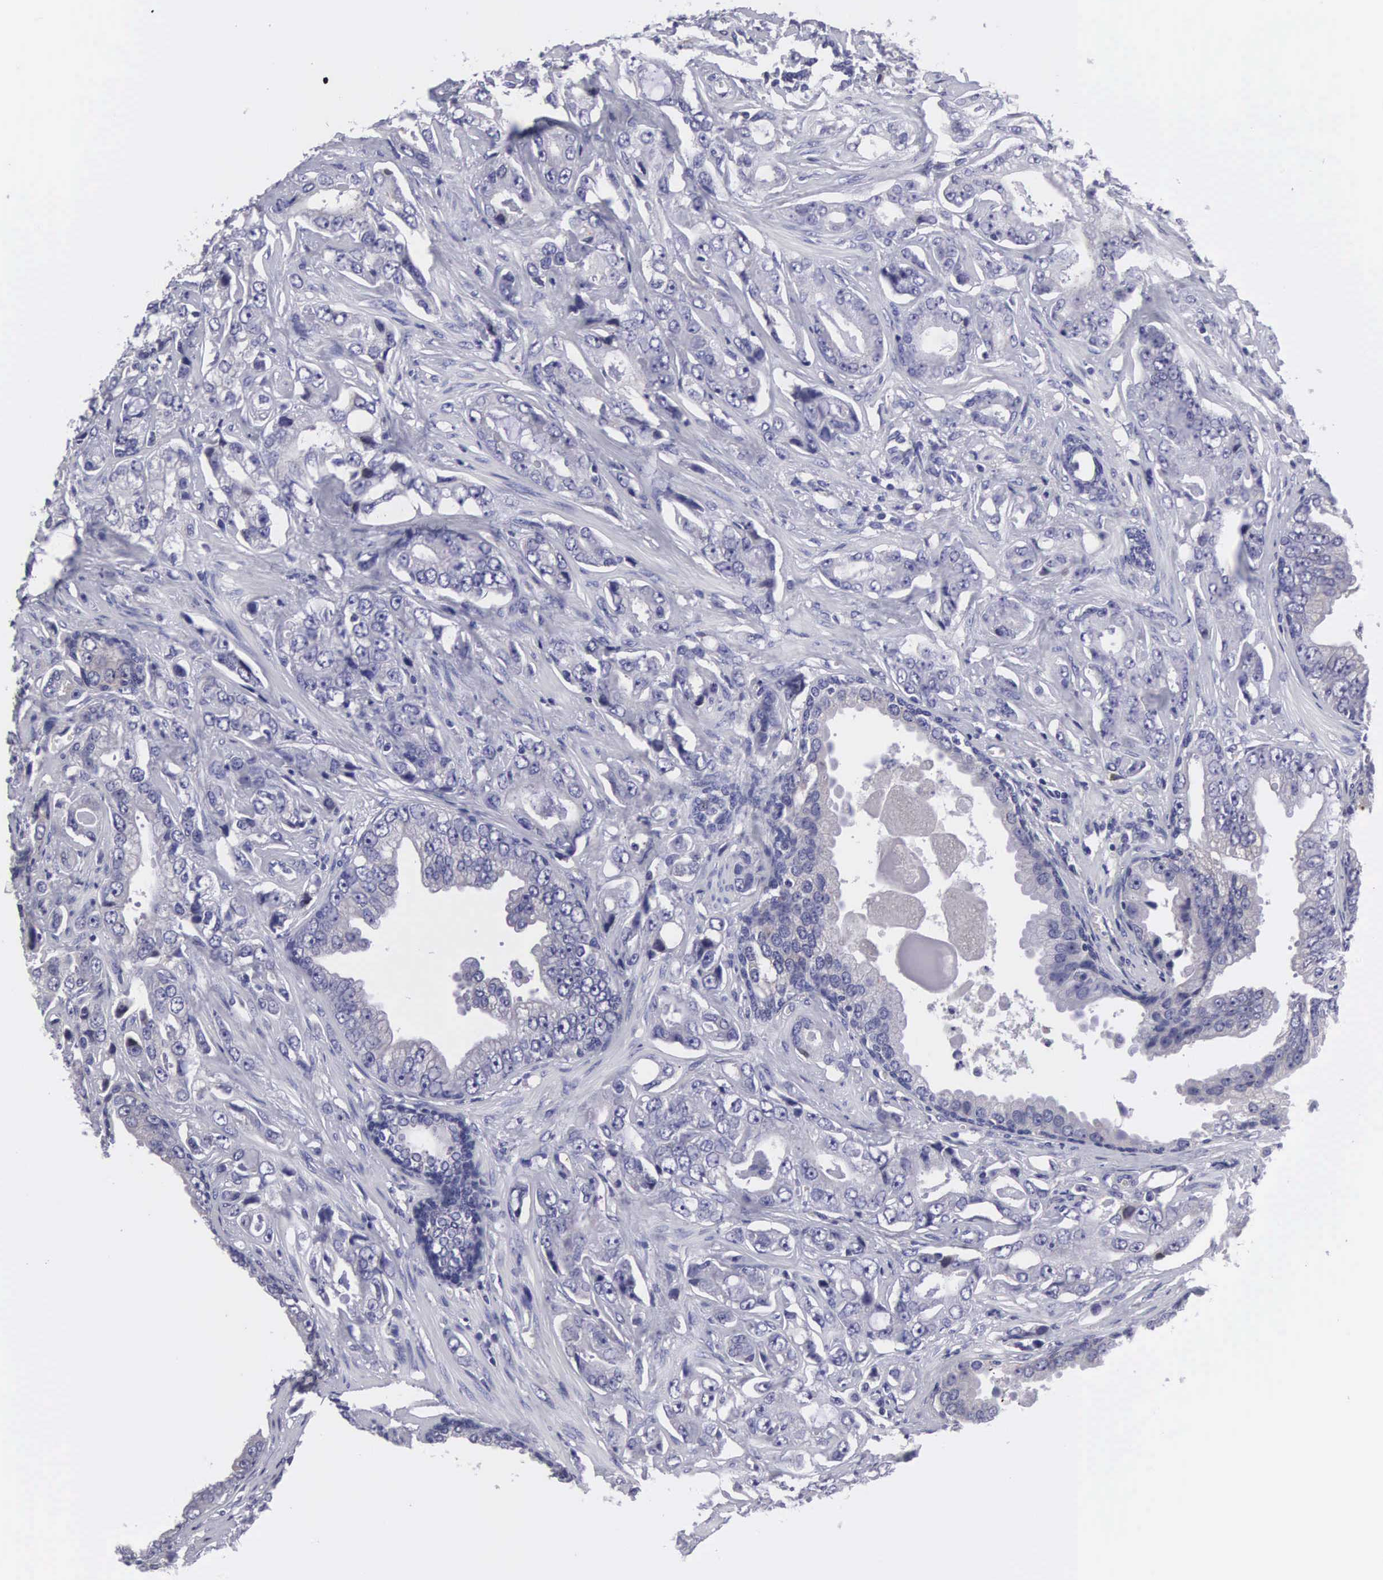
{"staining": {"intensity": "negative", "quantity": "none", "location": "none"}, "tissue": "prostate cancer", "cell_type": "Tumor cells", "image_type": "cancer", "snomed": [{"axis": "morphology", "description": "Adenocarcinoma, Low grade"}, {"axis": "topography", "description": "Prostate"}], "caption": "Immunohistochemistry (IHC) photomicrograph of neoplastic tissue: prostate cancer (adenocarcinoma (low-grade)) stained with DAB shows no significant protein staining in tumor cells.", "gene": "SLITRK4", "patient": {"sex": "male", "age": 65}}